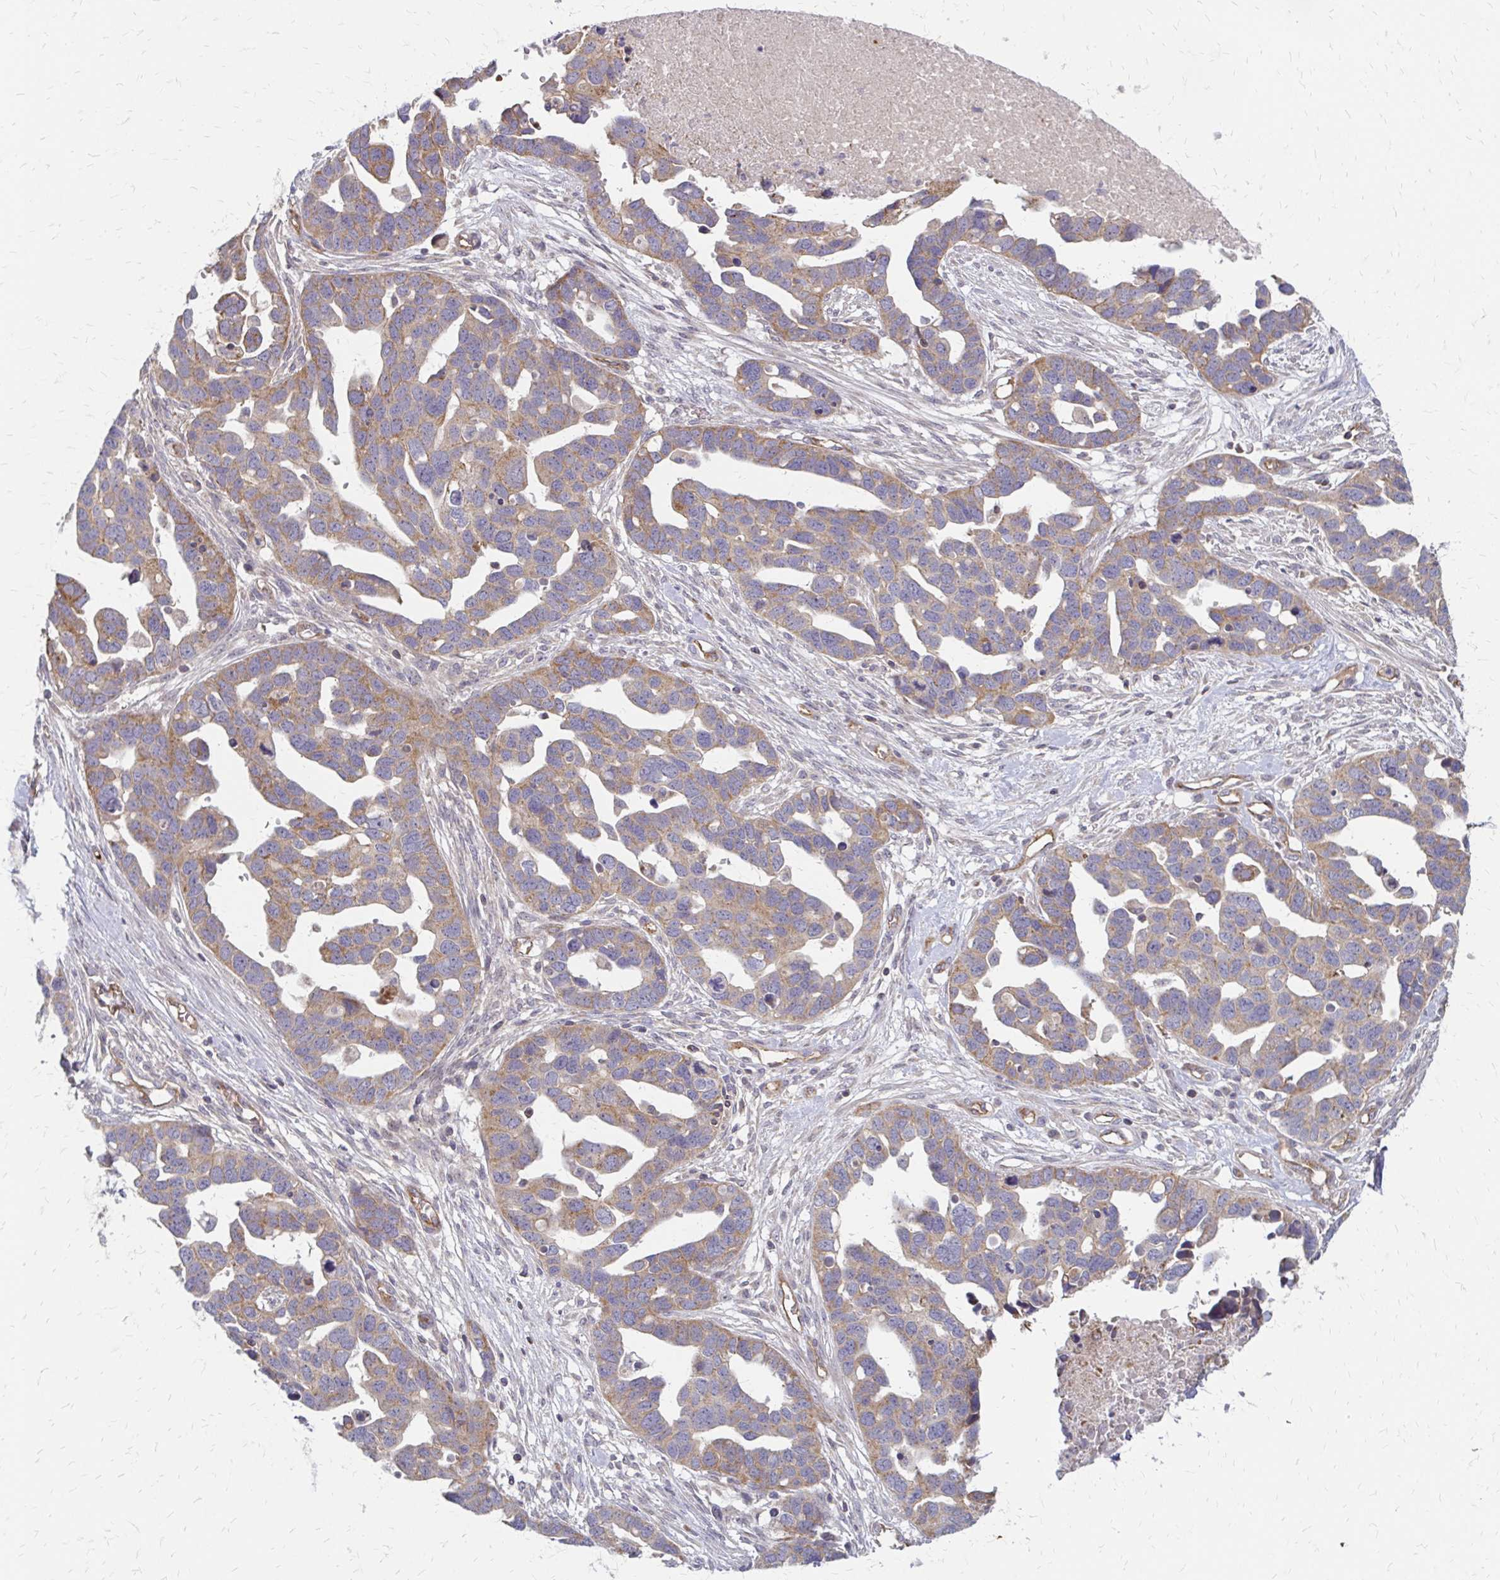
{"staining": {"intensity": "moderate", "quantity": ">75%", "location": "cytoplasmic/membranous"}, "tissue": "ovarian cancer", "cell_type": "Tumor cells", "image_type": "cancer", "snomed": [{"axis": "morphology", "description": "Cystadenocarcinoma, serous, NOS"}, {"axis": "topography", "description": "Ovary"}], "caption": "This is an image of immunohistochemistry (IHC) staining of ovarian cancer (serous cystadenocarcinoma), which shows moderate staining in the cytoplasmic/membranous of tumor cells.", "gene": "ZNF383", "patient": {"sex": "female", "age": 54}}